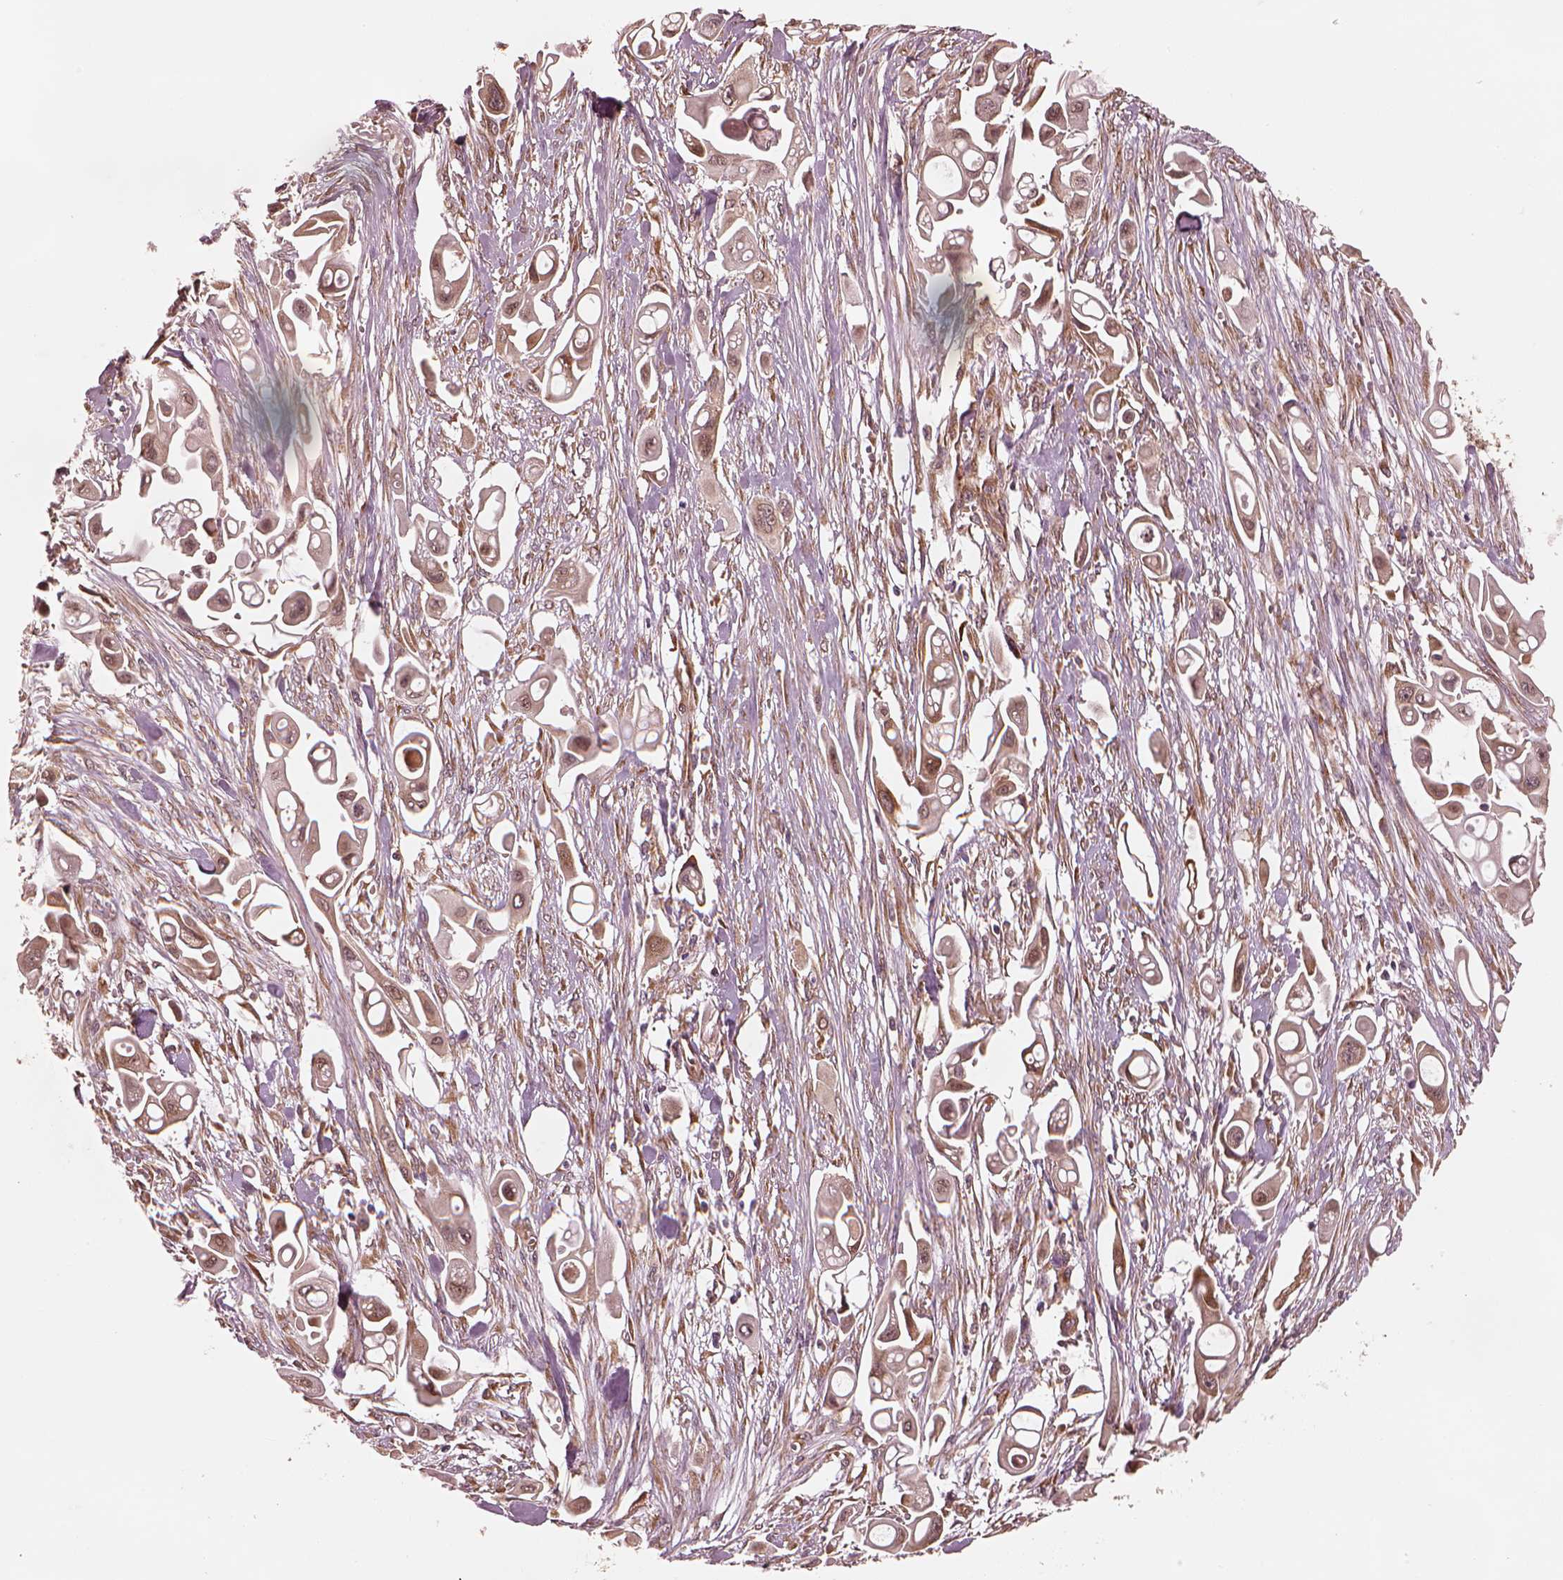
{"staining": {"intensity": "moderate", "quantity": ">75%", "location": "cytoplasmic/membranous"}, "tissue": "pancreatic cancer", "cell_type": "Tumor cells", "image_type": "cancer", "snomed": [{"axis": "morphology", "description": "Adenocarcinoma, NOS"}, {"axis": "topography", "description": "Pancreas"}], "caption": "Immunohistochemical staining of human pancreatic adenocarcinoma reveals medium levels of moderate cytoplasmic/membranous protein expression in approximately >75% of tumor cells.", "gene": "RPS5", "patient": {"sex": "male", "age": 50}}